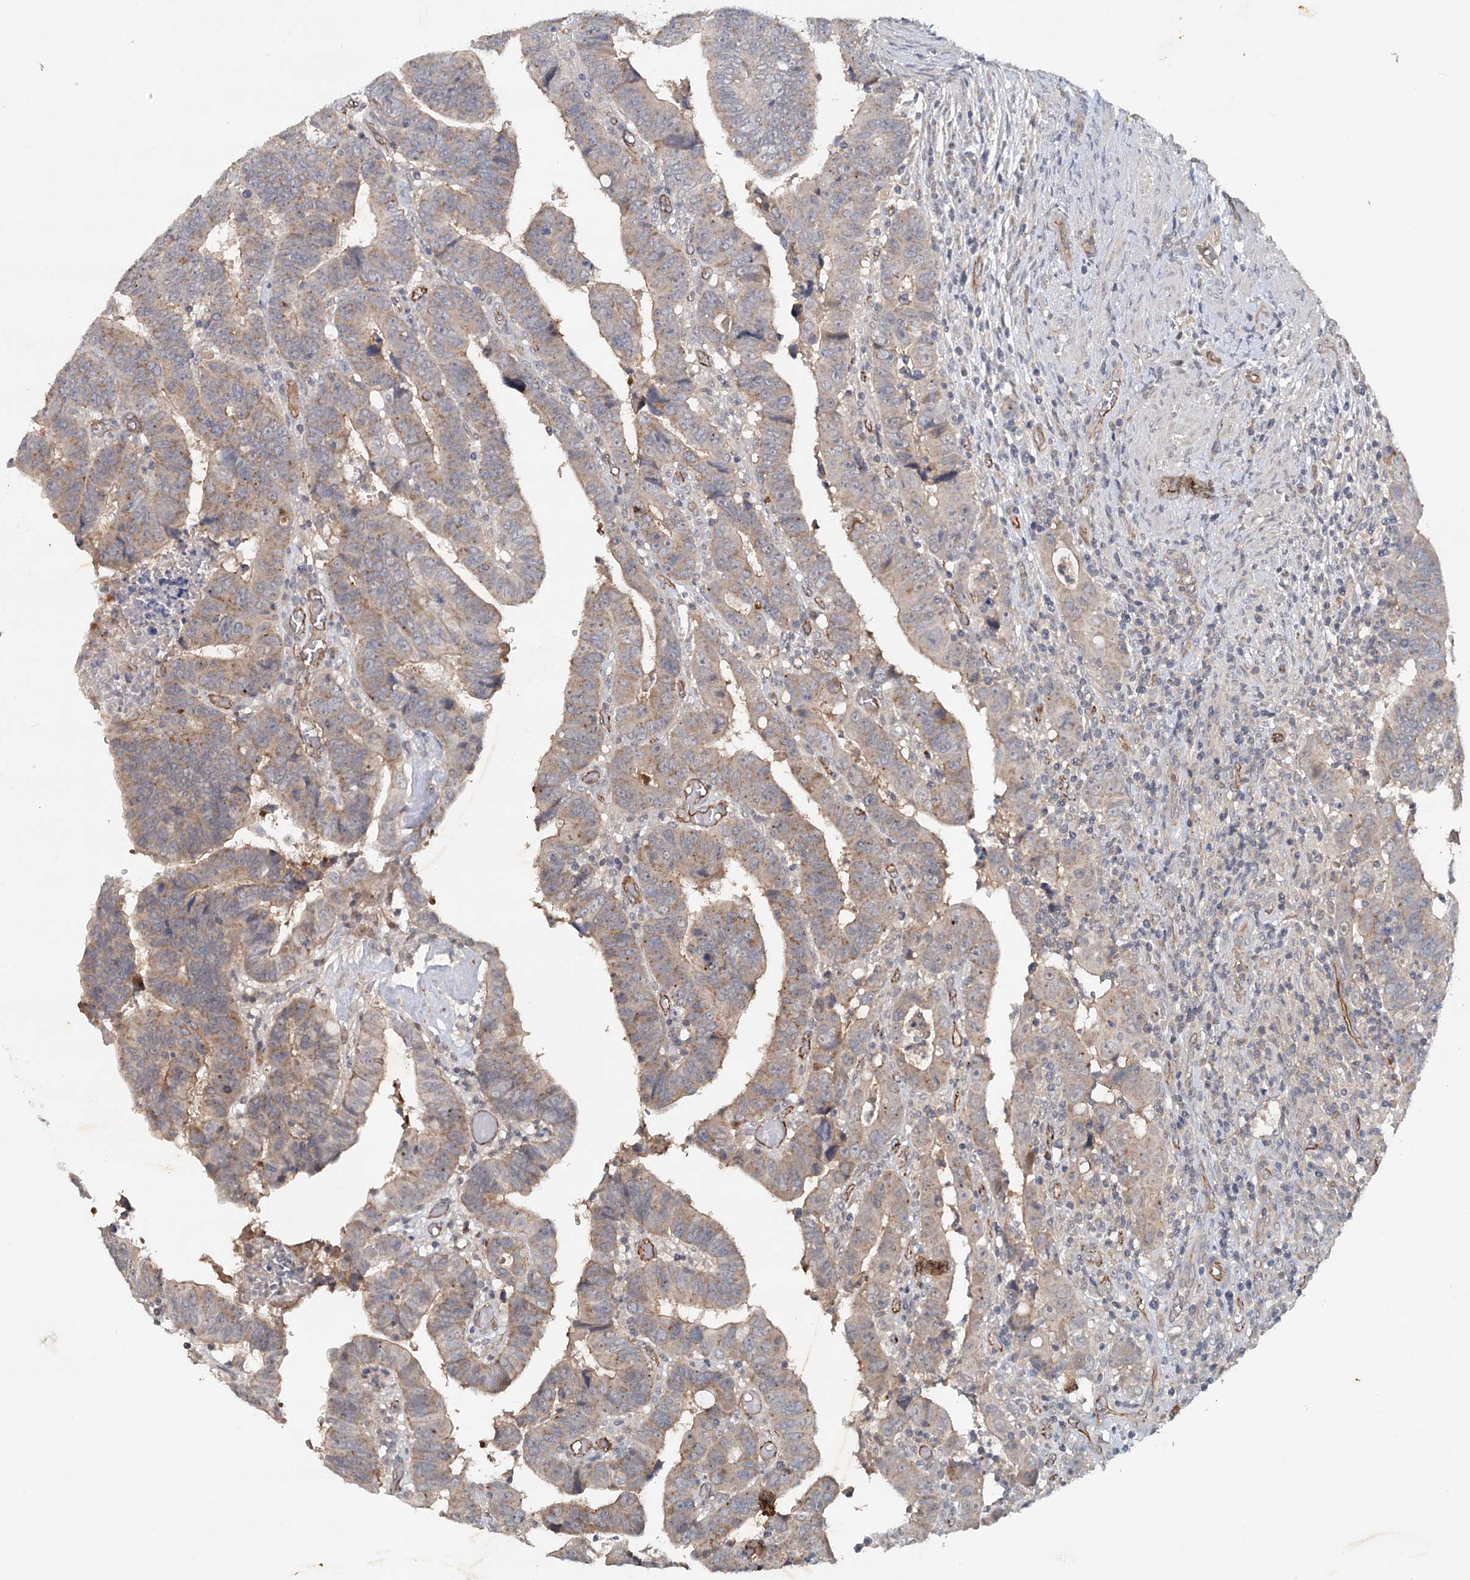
{"staining": {"intensity": "weak", "quantity": "25%-75%", "location": "cytoplasmic/membranous"}, "tissue": "colorectal cancer", "cell_type": "Tumor cells", "image_type": "cancer", "snomed": [{"axis": "morphology", "description": "Normal tissue, NOS"}, {"axis": "morphology", "description": "Adenocarcinoma, NOS"}, {"axis": "topography", "description": "Rectum"}], "caption": "Protein staining of colorectal adenocarcinoma tissue demonstrates weak cytoplasmic/membranous positivity in about 25%-75% of tumor cells.", "gene": "SYNPO", "patient": {"sex": "female", "age": 65}}